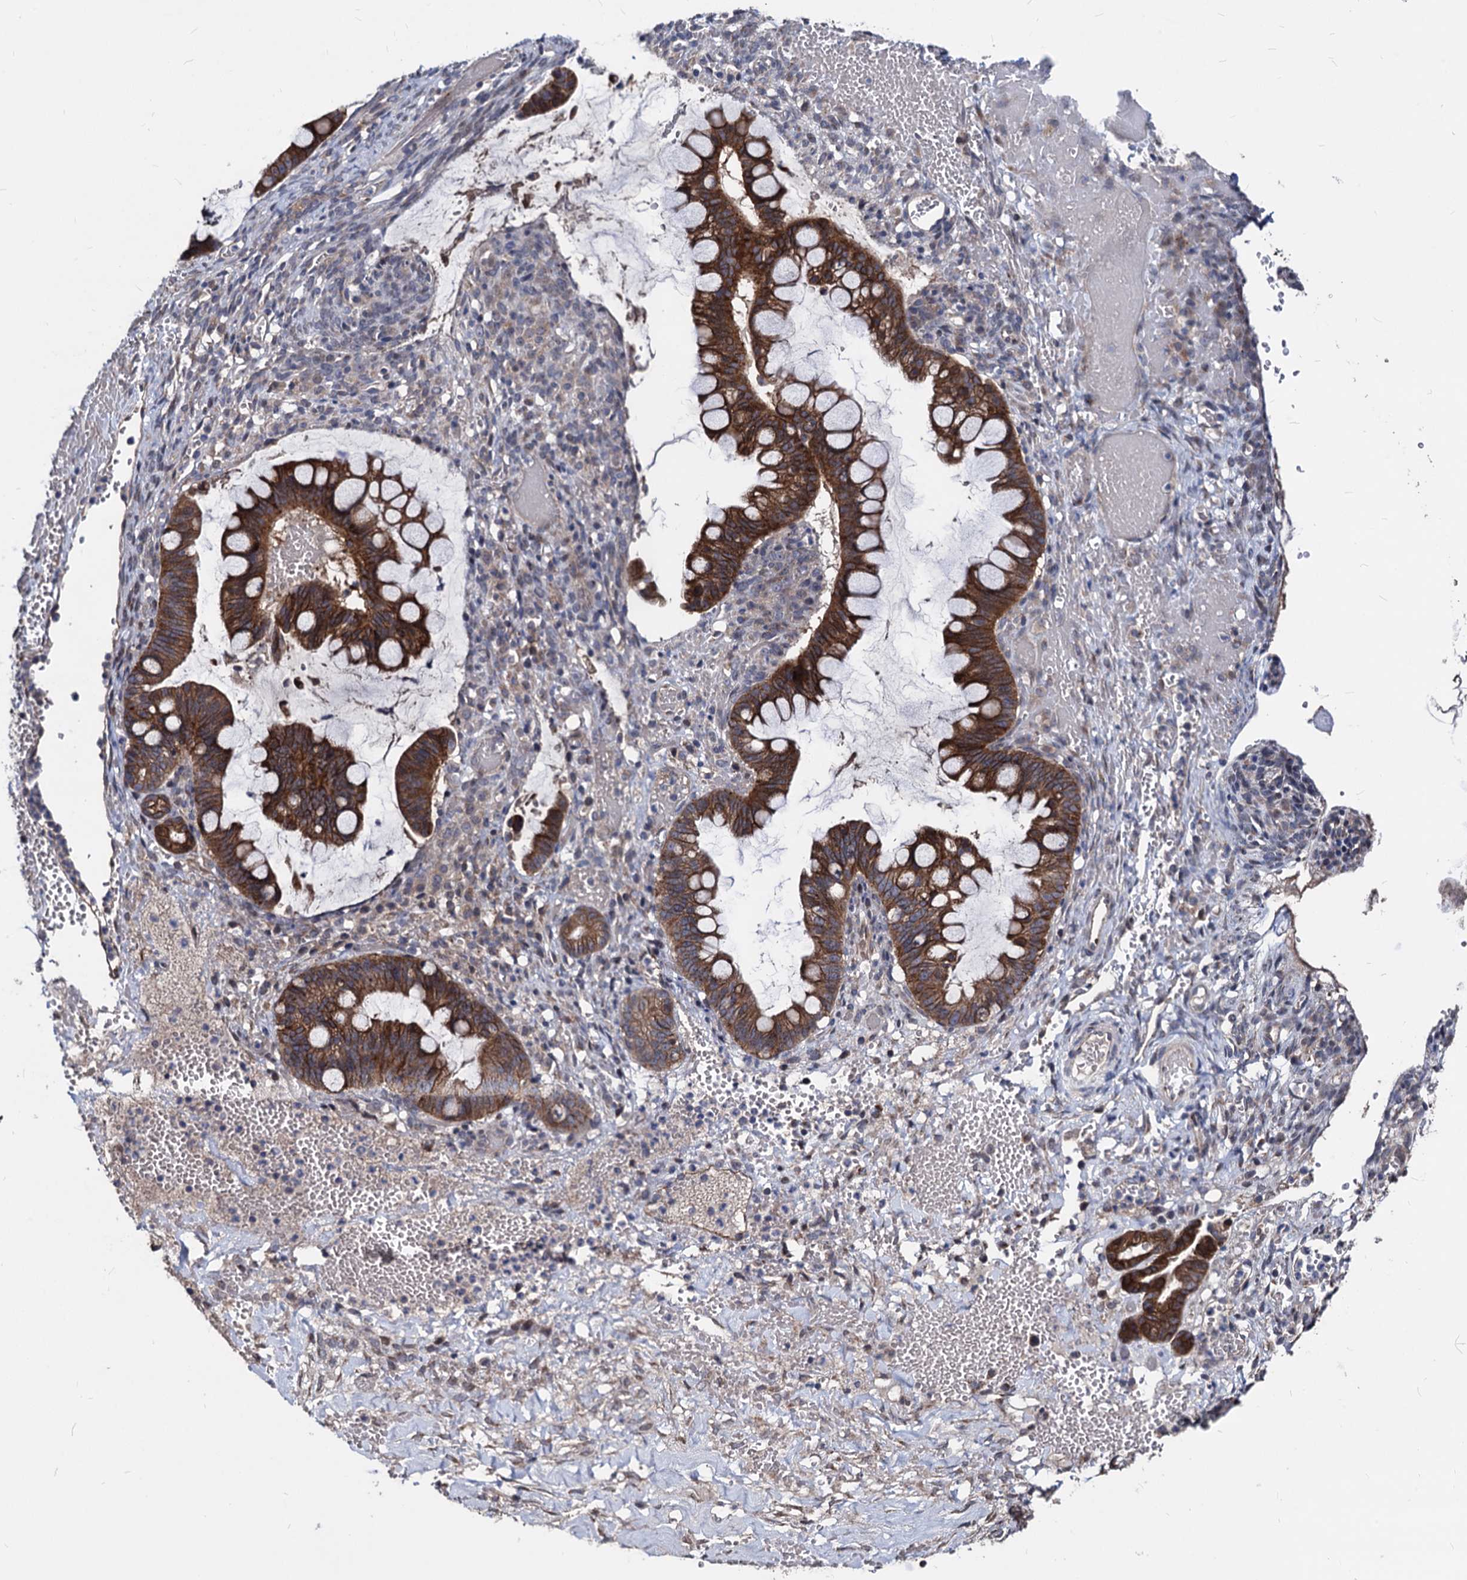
{"staining": {"intensity": "strong", "quantity": ">75%", "location": "cytoplasmic/membranous"}, "tissue": "ovarian cancer", "cell_type": "Tumor cells", "image_type": "cancer", "snomed": [{"axis": "morphology", "description": "Cystadenocarcinoma, mucinous, NOS"}, {"axis": "topography", "description": "Ovary"}], "caption": "Protein expression analysis of ovarian mucinous cystadenocarcinoma exhibits strong cytoplasmic/membranous expression in approximately >75% of tumor cells. (DAB = brown stain, brightfield microscopy at high magnification).", "gene": "SMAGP", "patient": {"sex": "female", "age": 73}}